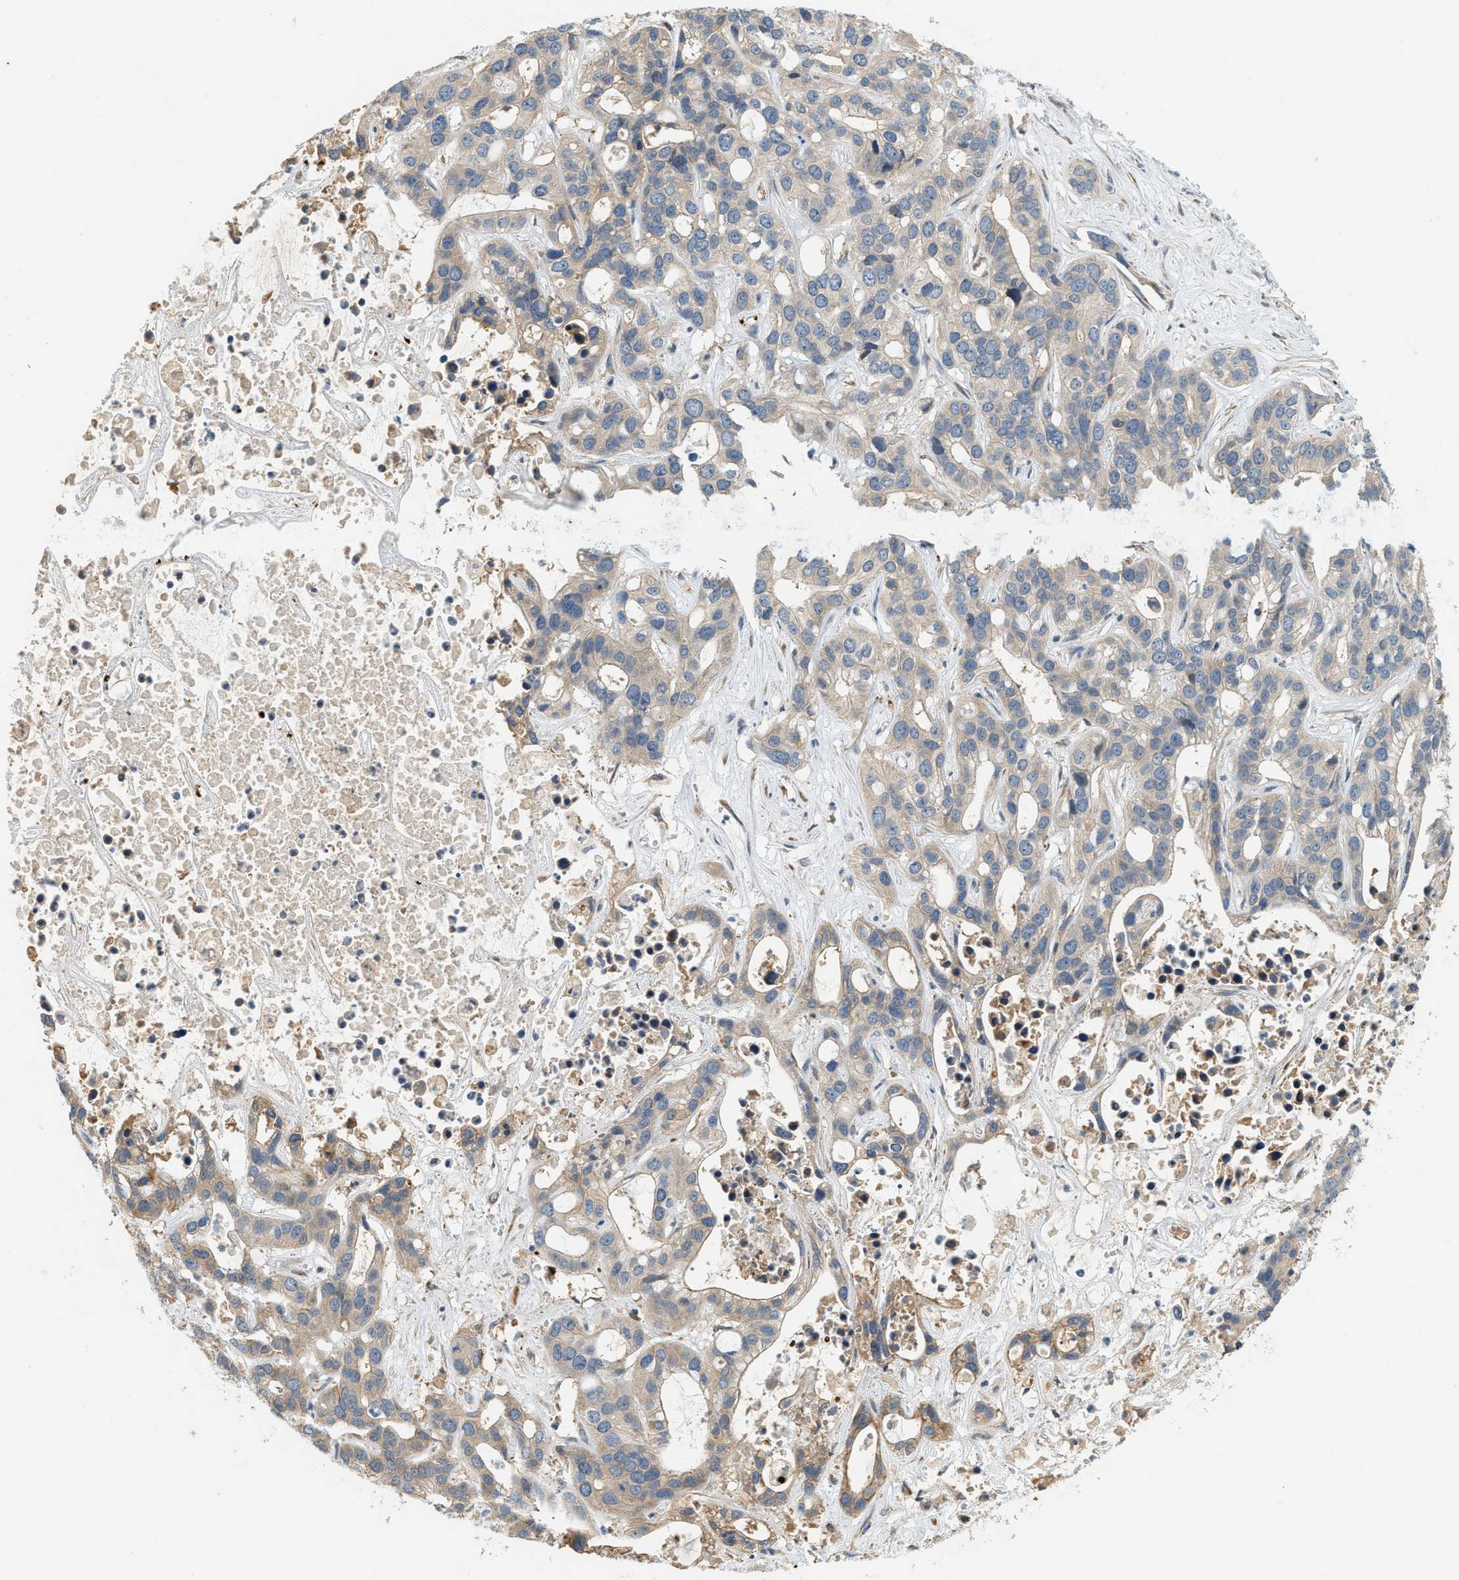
{"staining": {"intensity": "weak", "quantity": "<25%", "location": "cytoplasmic/membranous"}, "tissue": "liver cancer", "cell_type": "Tumor cells", "image_type": "cancer", "snomed": [{"axis": "morphology", "description": "Cholangiocarcinoma"}, {"axis": "topography", "description": "Liver"}], "caption": "A high-resolution histopathology image shows immunohistochemistry staining of liver cancer (cholangiocarcinoma), which displays no significant expression in tumor cells.", "gene": "CYTH2", "patient": {"sex": "female", "age": 65}}